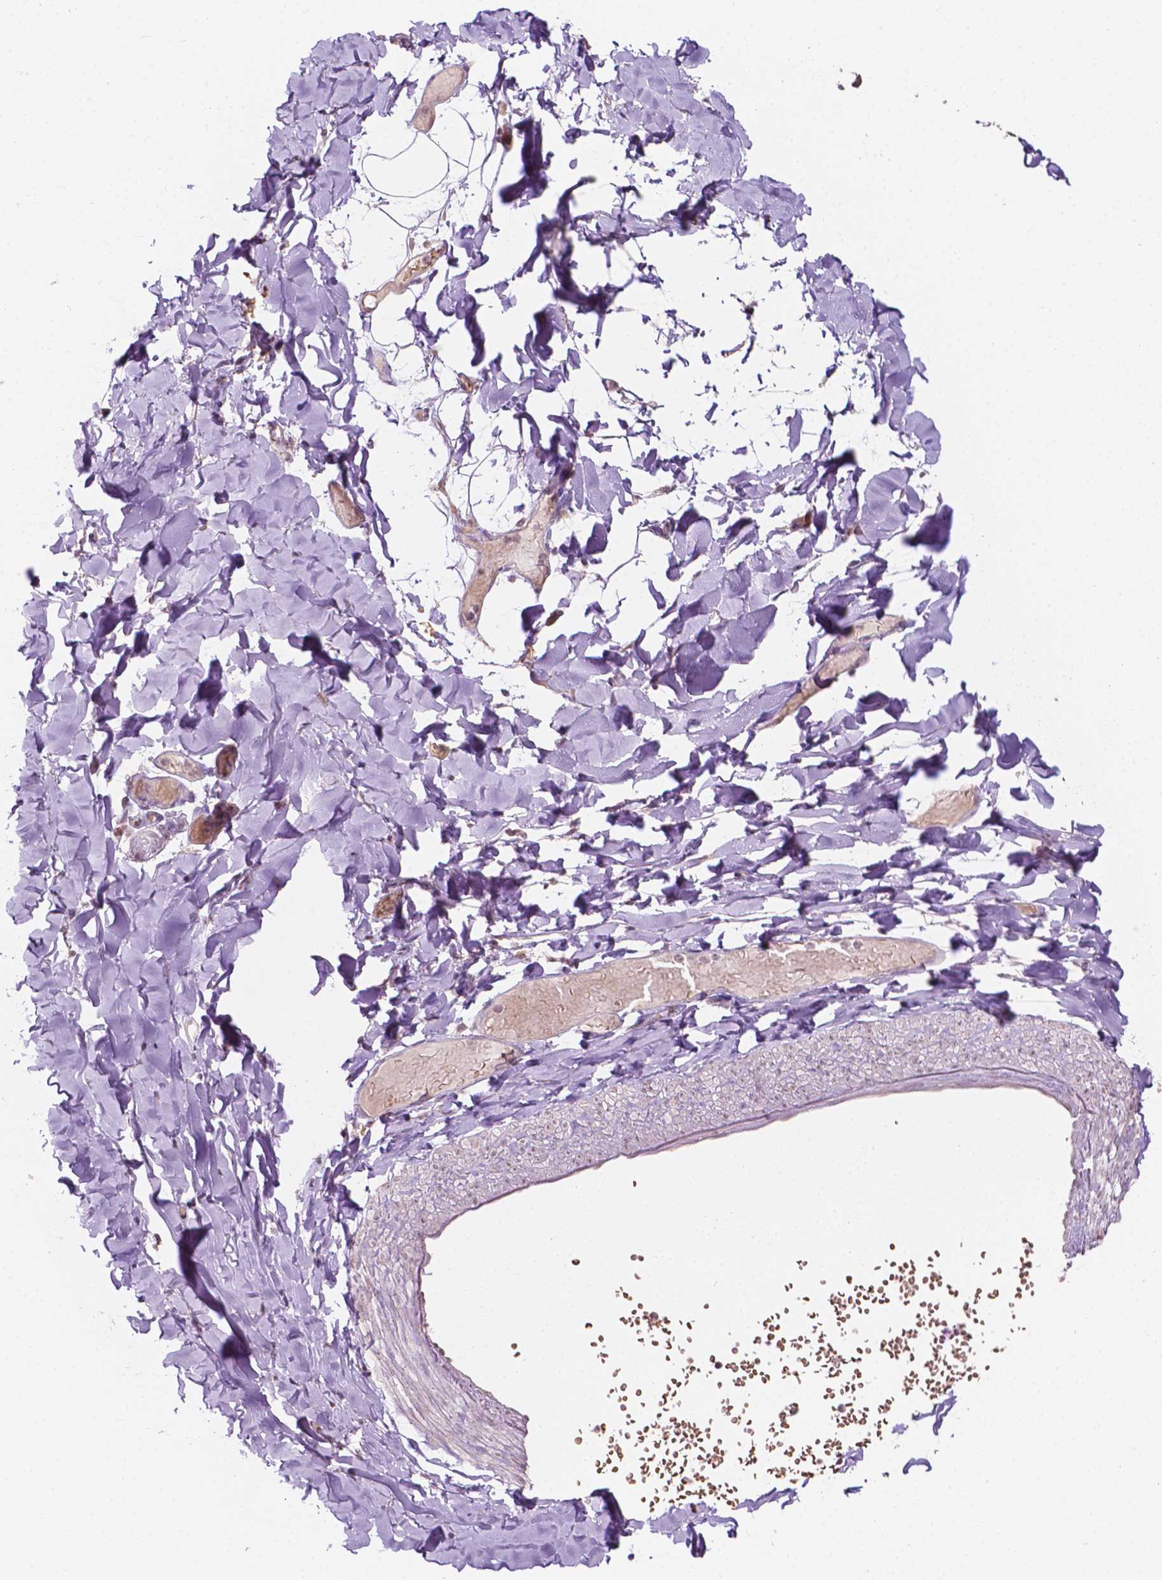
{"staining": {"intensity": "weak", "quantity": ">75%", "location": "nuclear"}, "tissue": "adipose tissue", "cell_type": "Adipocytes", "image_type": "normal", "snomed": [{"axis": "morphology", "description": "Normal tissue, NOS"}, {"axis": "topography", "description": "Gallbladder"}, {"axis": "topography", "description": "Peripheral nerve tissue"}], "caption": "Adipocytes demonstrate weak nuclear staining in about >75% of cells in unremarkable adipose tissue.", "gene": "NOS1AP", "patient": {"sex": "female", "age": 45}}